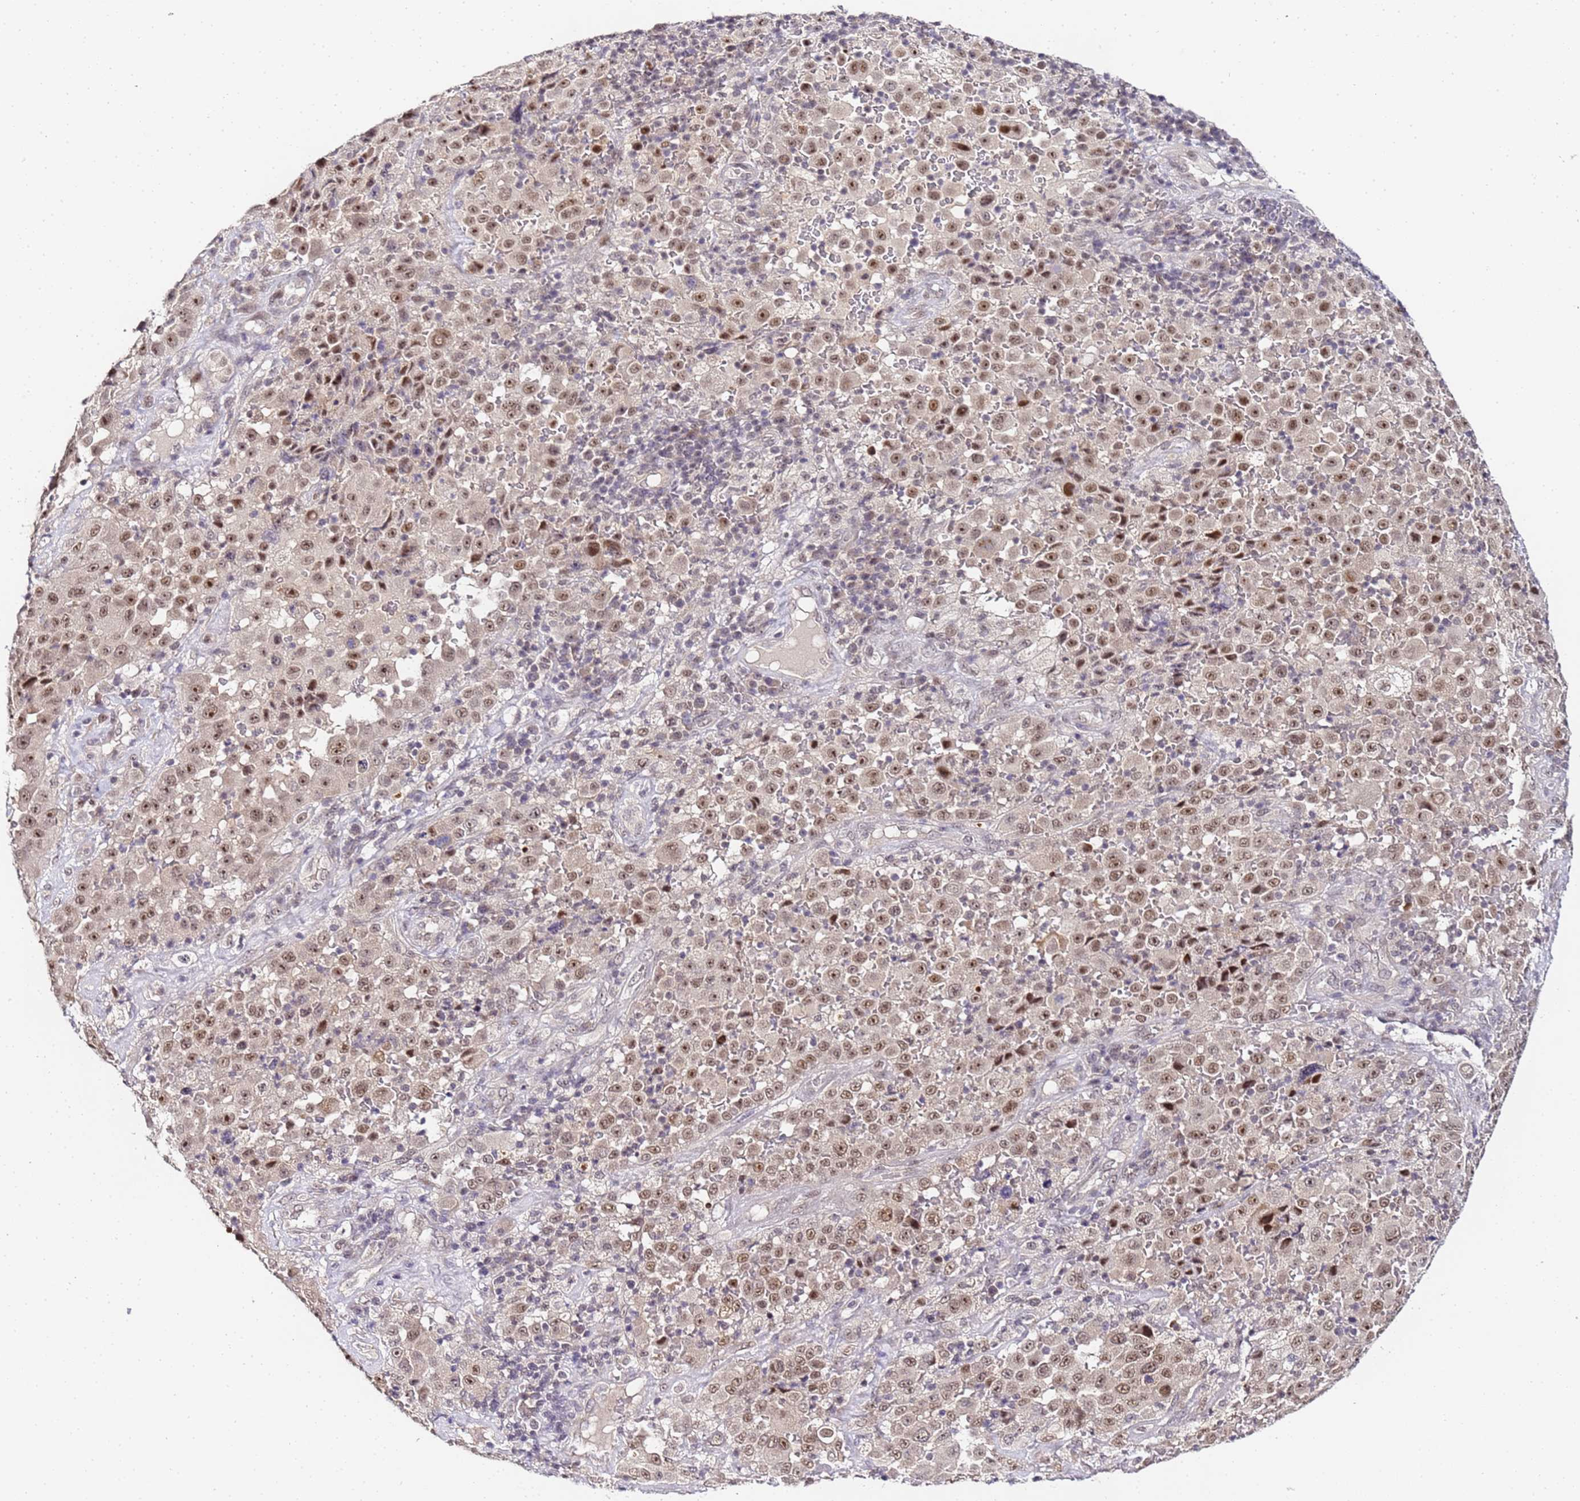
{"staining": {"intensity": "moderate", "quantity": "25%-75%", "location": "nuclear"}, "tissue": "melanoma", "cell_type": "Tumor cells", "image_type": "cancer", "snomed": [{"axis": "morphology", "description": "Malignant melanoma, Metastatic site"}, {"axis": "topography", "description": "Lymph node"}], "caption": "About 25%-75% of tumor cells in human melanoma reveal moderate nuclear protein expression as visualized by brown immunohistochemical staining.", "gene": "LSM3", "patient": {"sex": "male", "age": 62}}